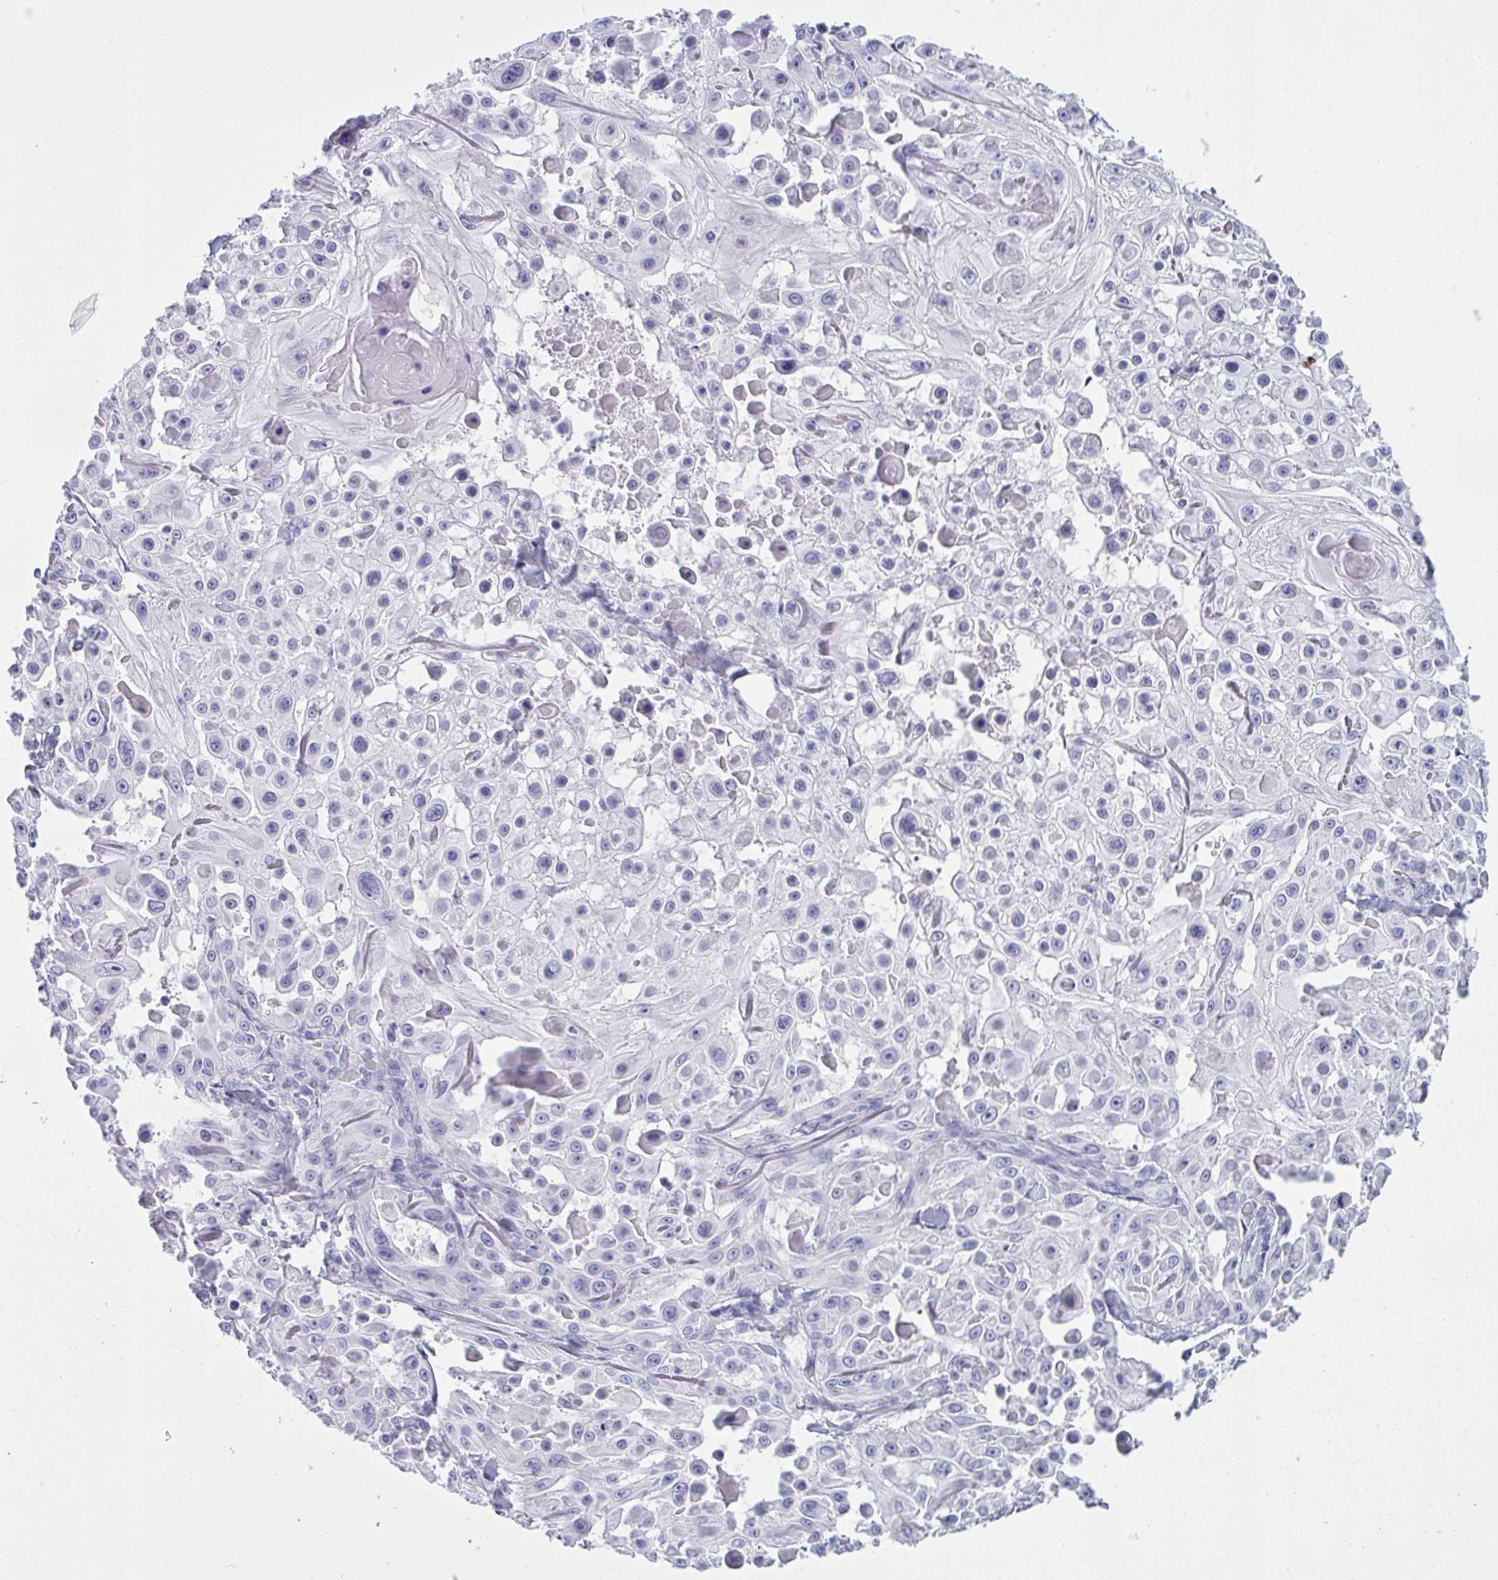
{"staining": {"intensity": "negative", "quantity": "none", "location": "none"}, "tissue": "skin cancer", "cell_type": "Tumor cells", "image_type": "cancer", "snomed": [{"axis": "morphology", "description": "Squamous cell carcinoma, NOS"}, {"axis": "topography", "description": "Skin"}], "caption": "Tumor cells show no significant staining in squamous cell carcinoma (skin).", "gene": "SERPINB10", "patient": {"sex": "male", "age": 91}}